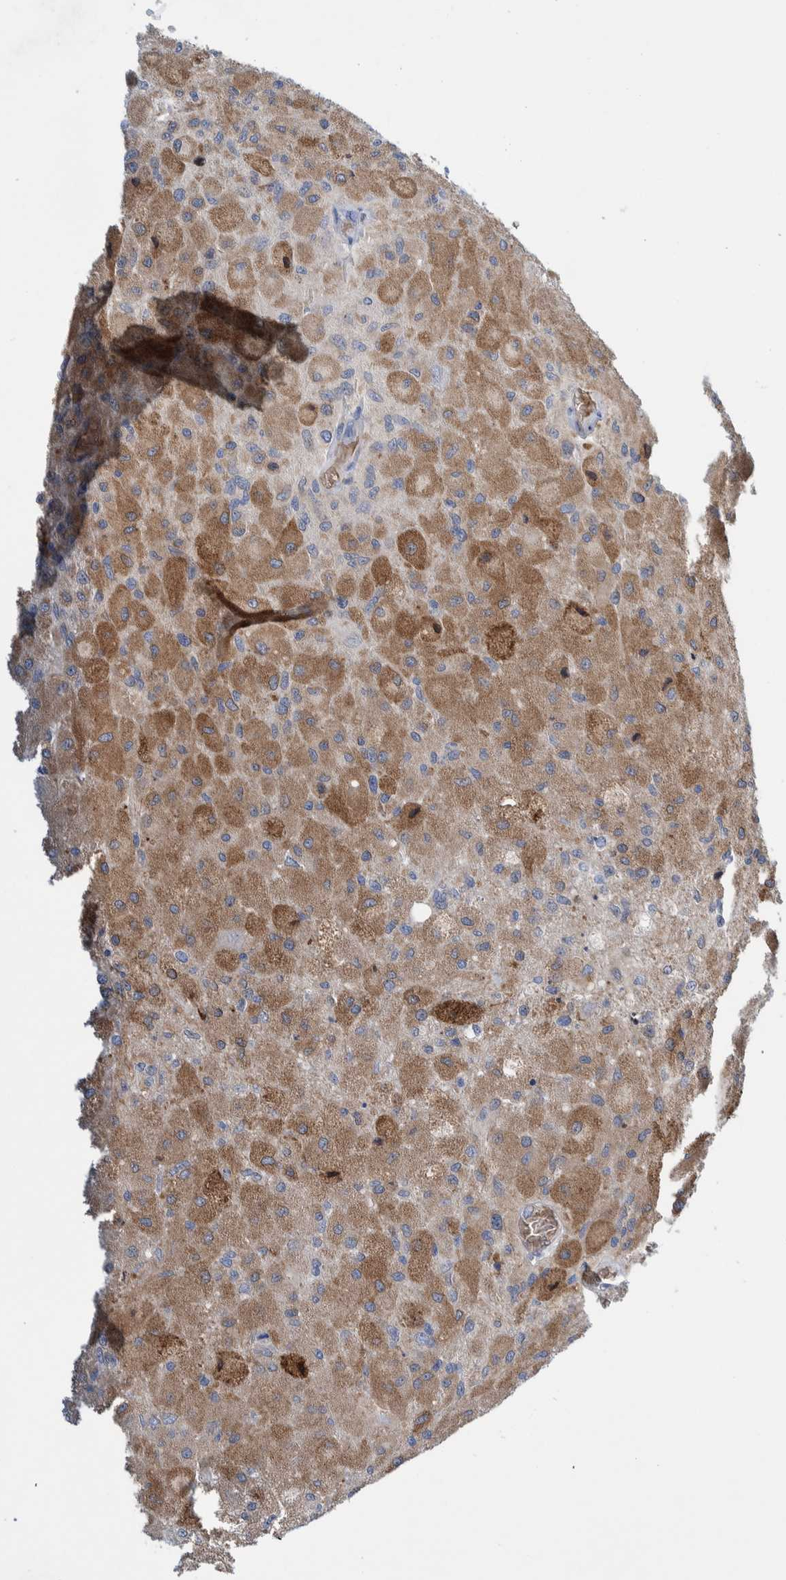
{"staining": {"intensity": "moderate", "quantity": "25%-75%", "location": "cytoplasmic/membranous"}, "tissue": "glioma", "cell_type": "Tumor cells", "image_type": "cancer", "snomed": [{"axis": "morphology", "description": "Normal tissue, NOS"}, {"axis": "morphology", "description": "Glioma, malignant, High grade"}, {"axis": "topography", "description": "Cerebral cortex"}], "caption": "This micrograph displays IHC staining of glioma, with medium moderate cytoplasmic/membranous expression in about 25%-75% of tumor cells.", "gene": "THEM6", "patient": {"sex": "male", "age": 77}}